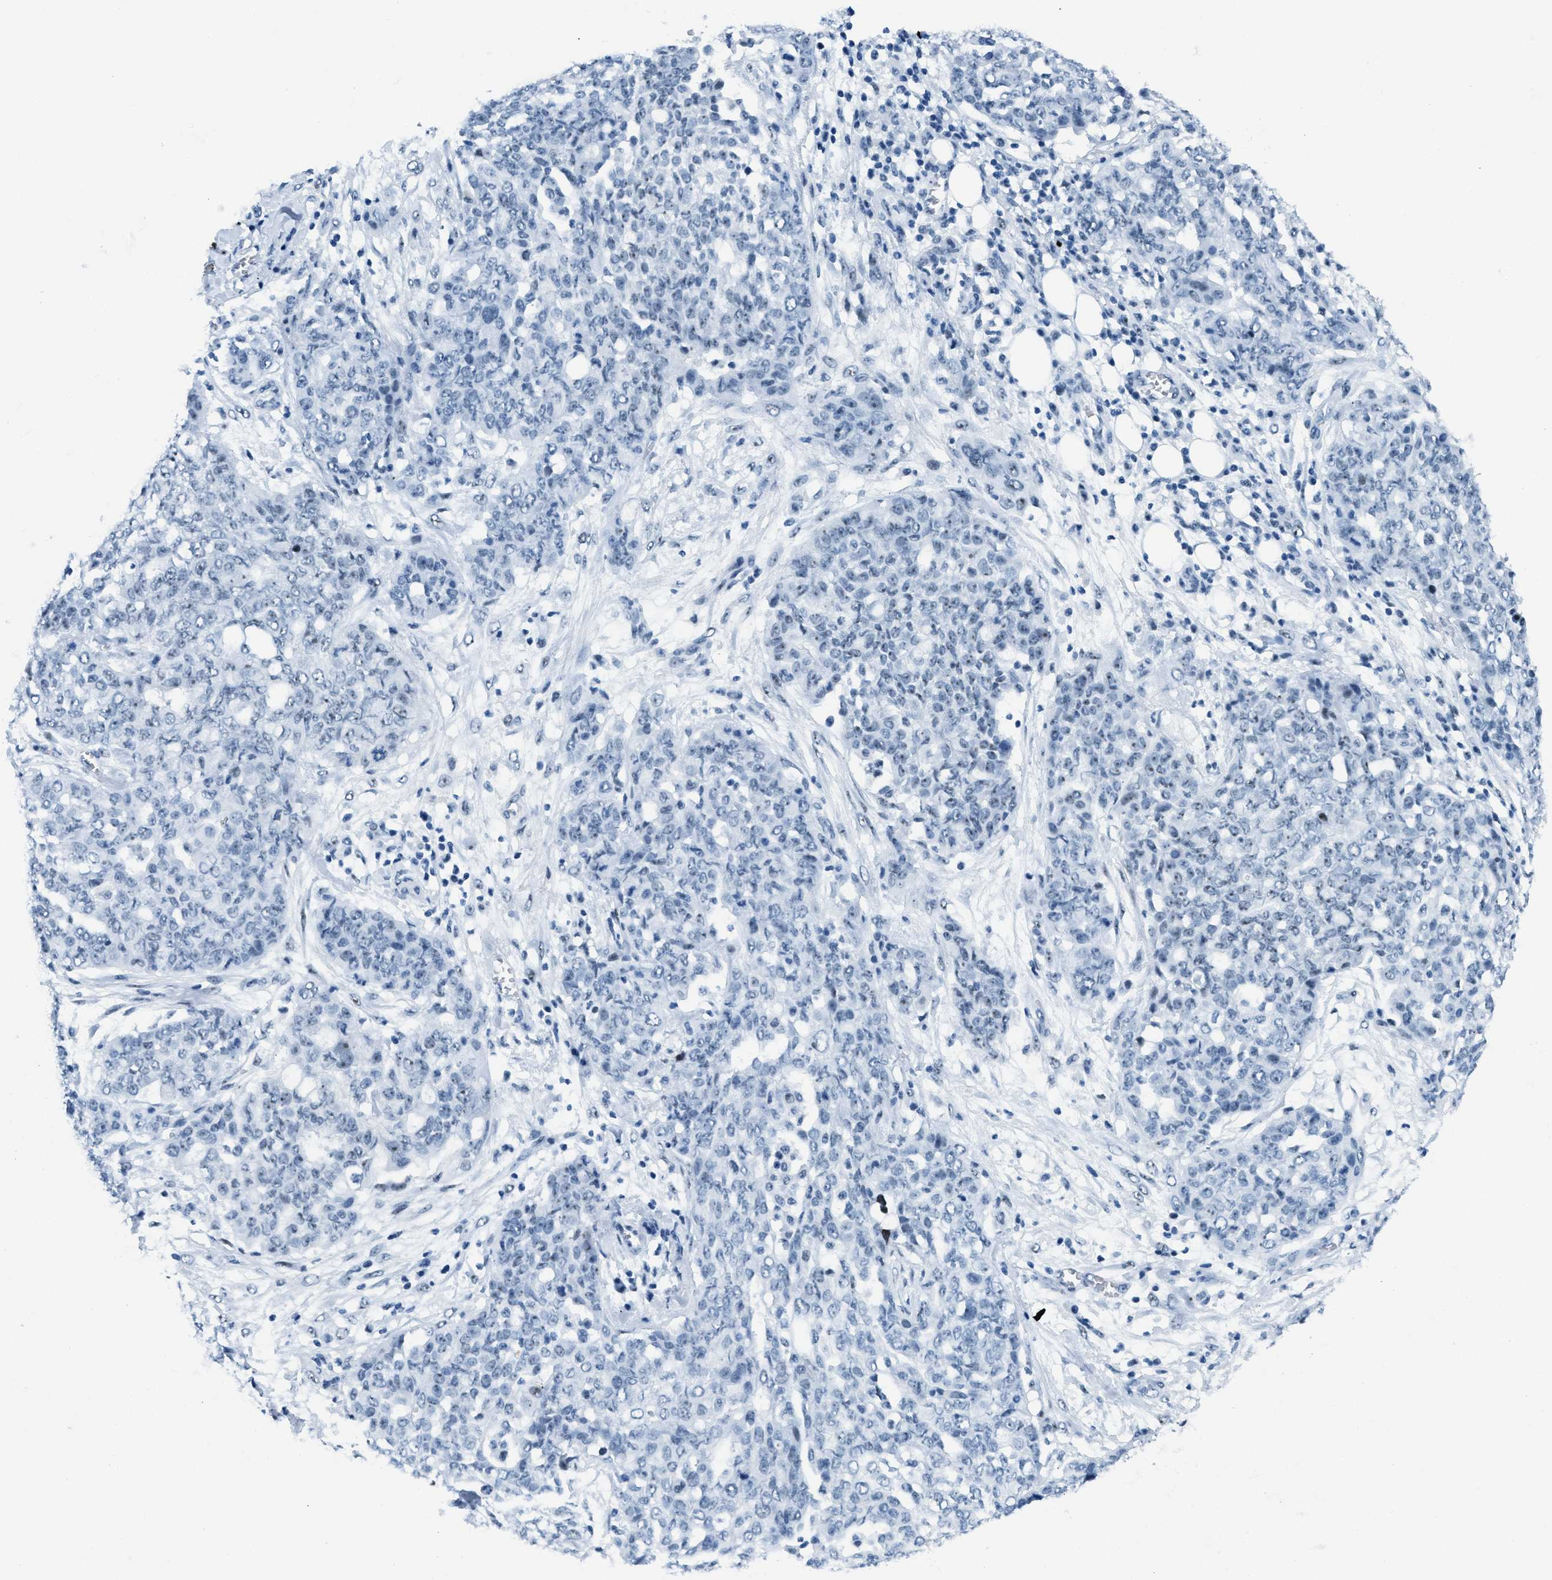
{"staining": {"intensity": "negative", "quantity": "none", "location": "none"}, "tissue": "ovarian cancer", "cell_type": "Tumor cells", "image_type": "cancer", "snomed": [{"axis": "morphology", "description": "Cystadenocarcinoma, serous, NOS"}, {"axis": "topography", "description": "Soft tissue"}, {"axis": "topography", "description": "Ovary"}], "caption": "A histopathology image of ovarian cancer (serous cystadenocarcinoma) stained for a protein reveals no brown staining in tumor cells. The staining is performed using DAB brown chromogen with nuclei counter-stained in using hematoxylin.", "gene": "PLA2G2A", "patient": {"sex": "female", "age": 57}}